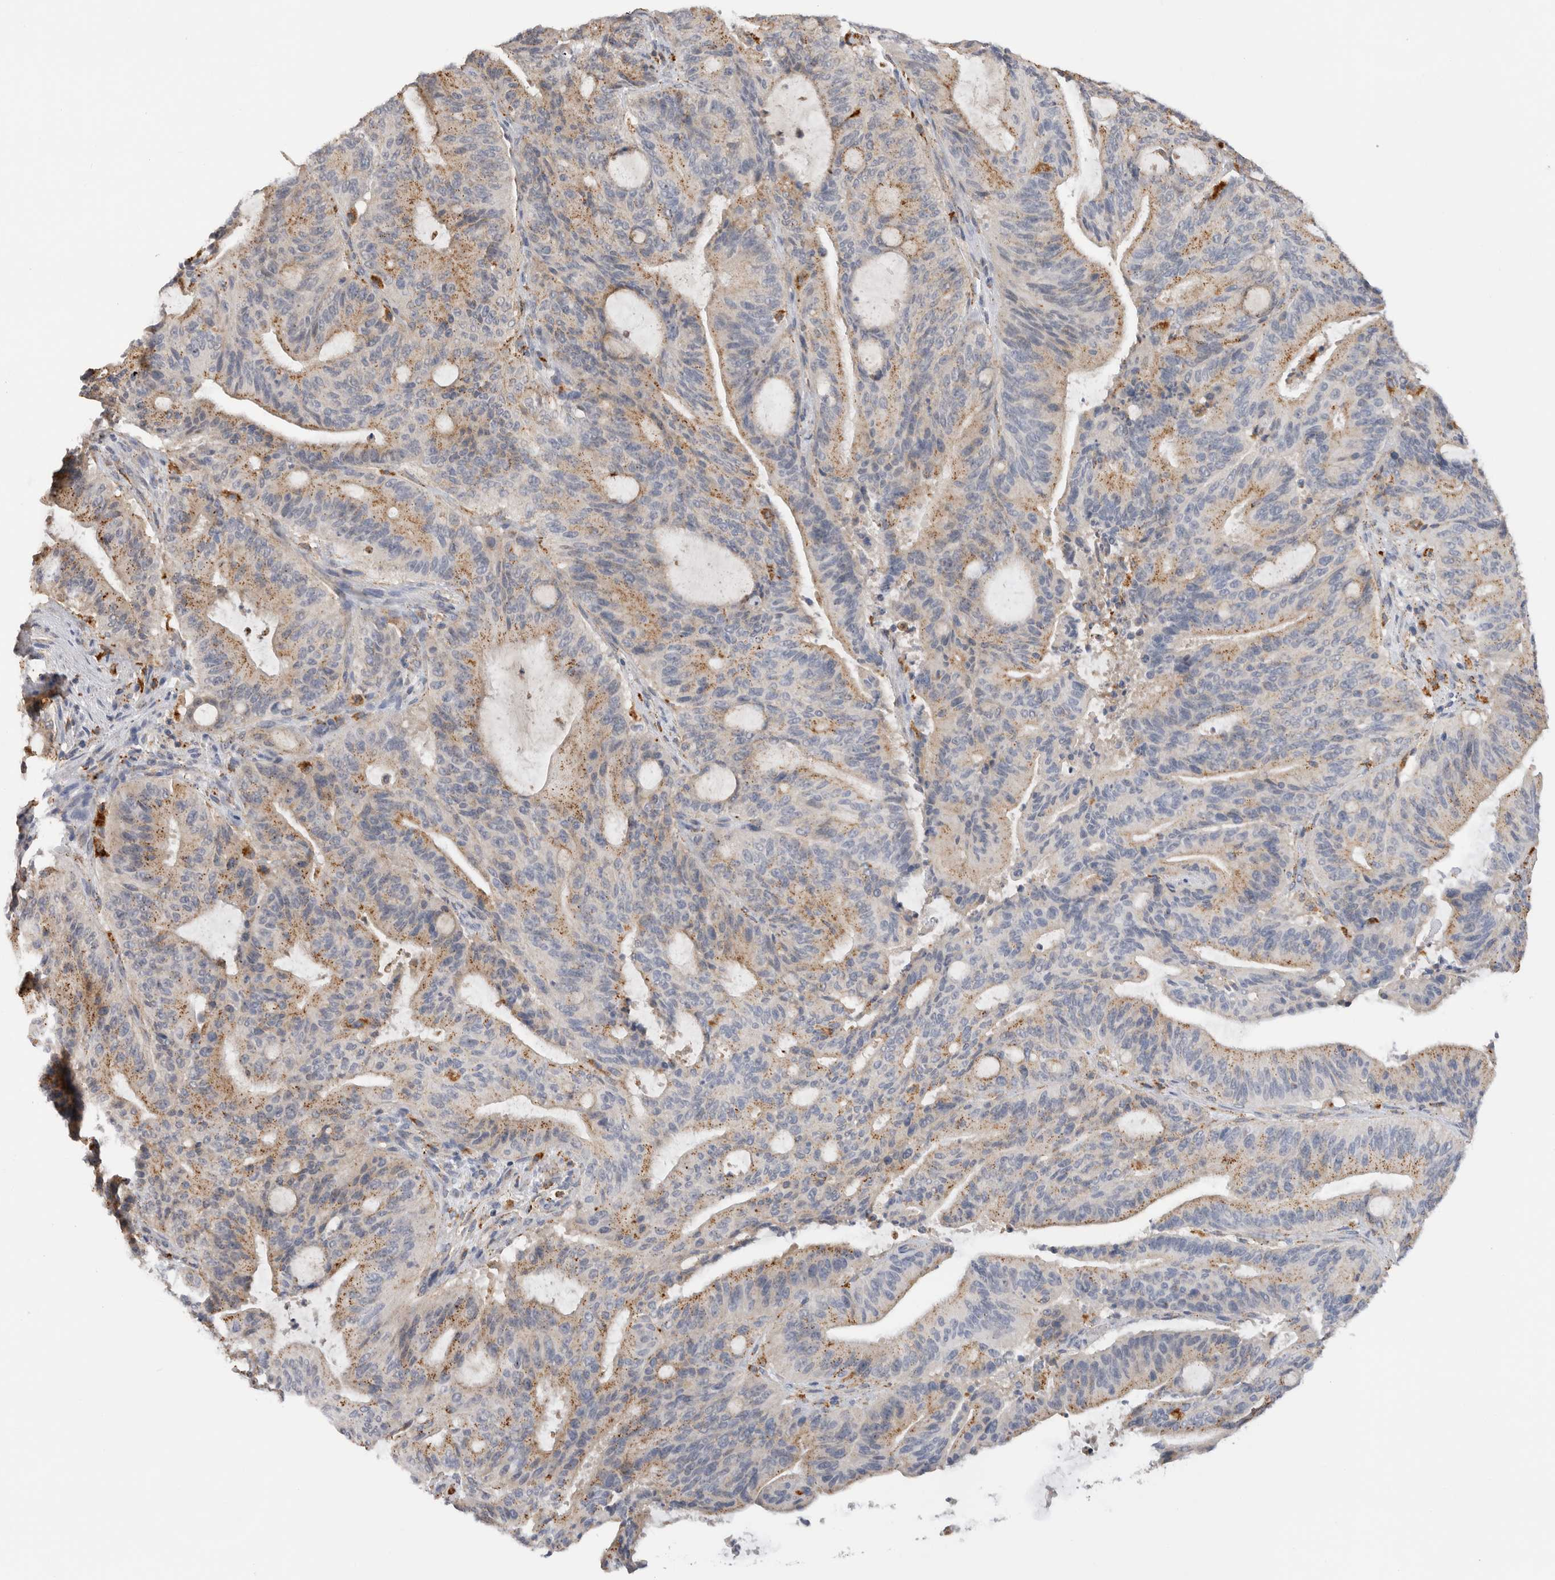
{"staining": {"intensity": "moderate", "quantity": "25%-75%", "location": "cytoplasmic/membranous"}, "tissue": "liver cancer", "cell_type": "Tumor cells", "image_type": "cancer", "snomed": [{"axis": "morphology", "description": "Normal tissue, NOS"}, {"axis": "morphology", "description": "Cholangiocarcinoma"}, {"axis": "topography", "description": "Liver"}, {"axis": "topography", "description": "Peripheral nerve tissue"}], "caption": "Brown immunohistochemical staining in liver cancer demonstrates moderate cytoplasmic/membranous expression in about 25%-75% of tumor cells. (IHC, brightfield microscopy, high magnification).", "gene": "GNS", "patient": {"sex": "female", "age": 73}}